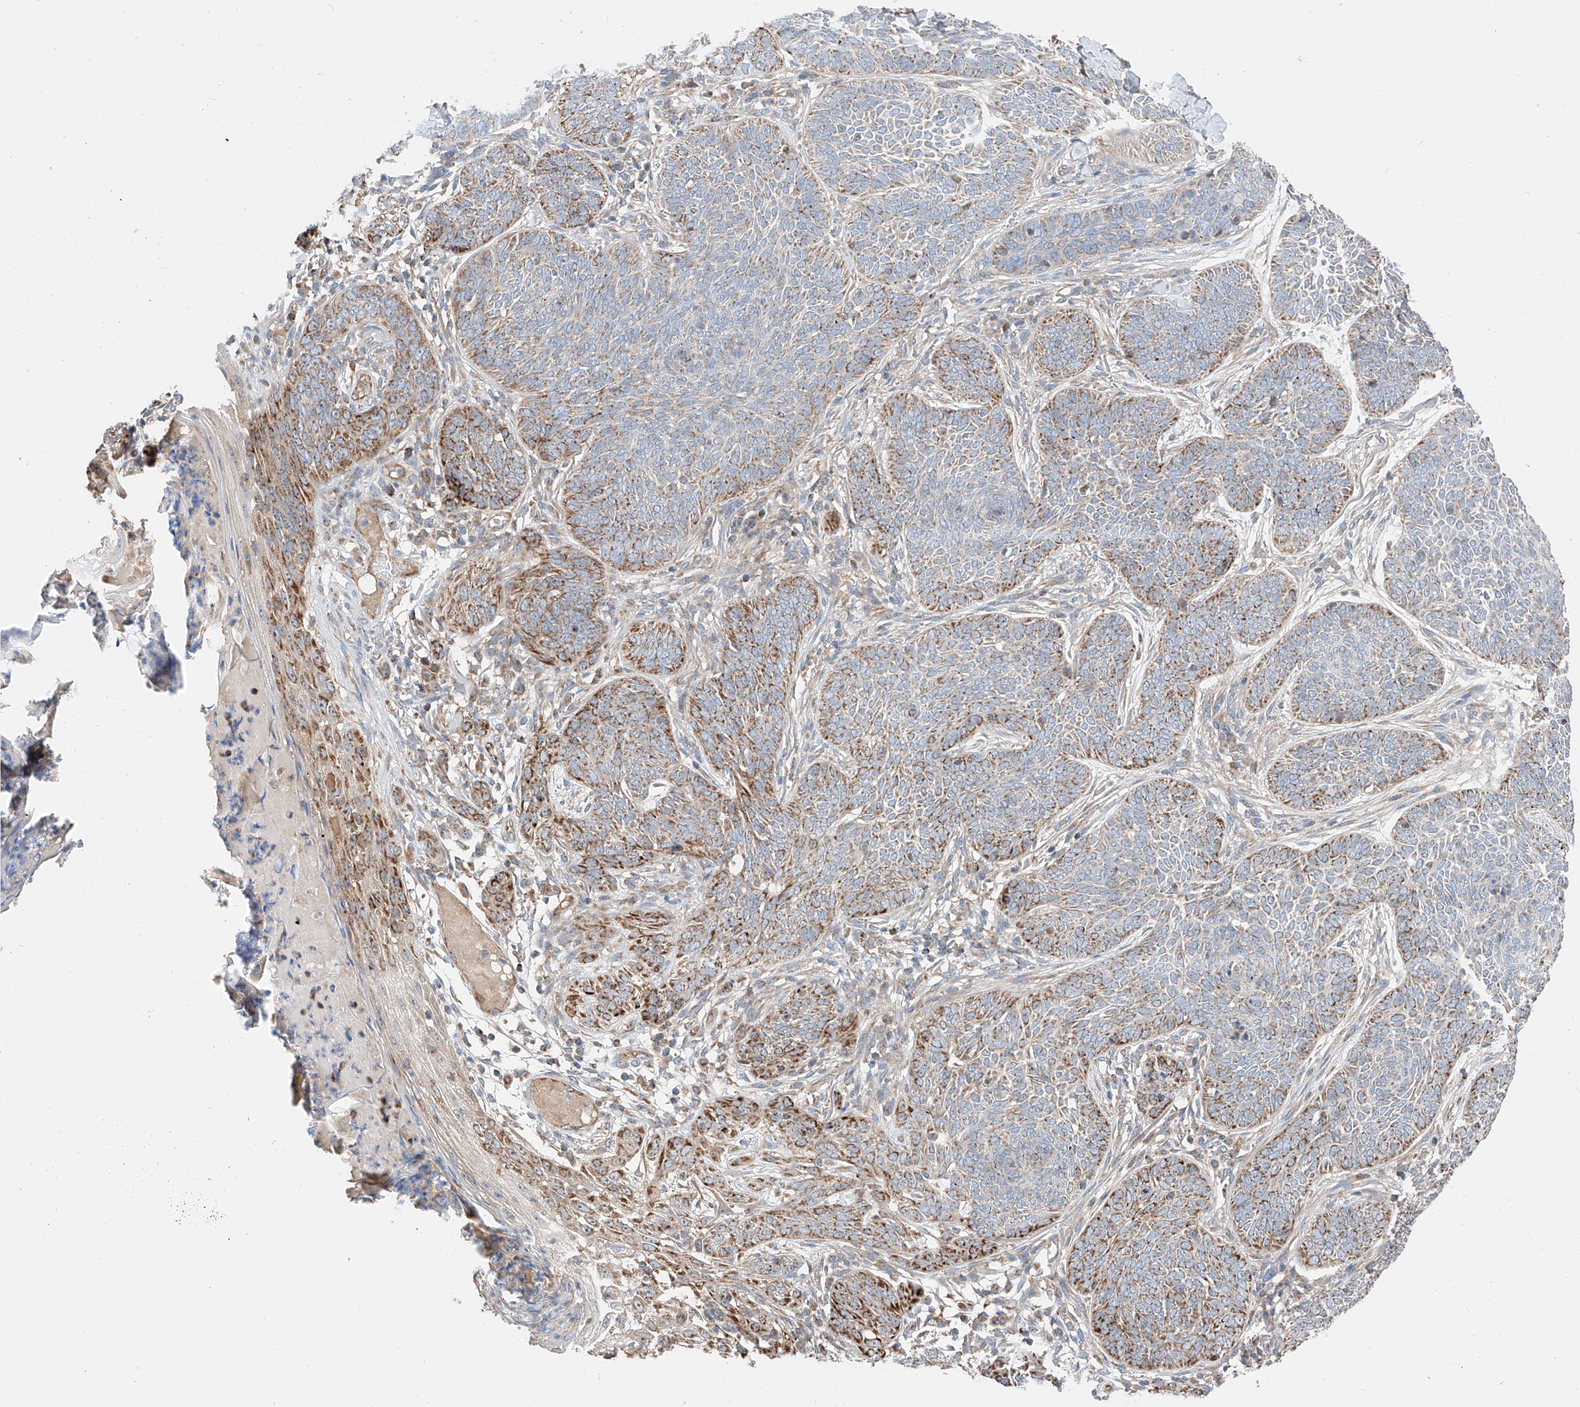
{"staining": {"intensity": "moderate", "quantity": "25%-75%", "location": "cytoplasmic/membranous"}, "tissue": "skin cancer", "cell_type": "Tumor cells", "image_type": "cancer", "snomed": [{"axis": "morphology", "description": "Basal cell carcinoma"}, {"axis": "topography", "description": "Skin"}], "caption": "Skin cancer (basal cell carcinoma) stained for a protein reveals moderate cytoplasmic/membranous positivity in tumor cells. (brown staining indicates protein expression, while blue staining denotes nuclei).", "gene": "RUSC1", "patient": {"sex": "male", "age": 85}}